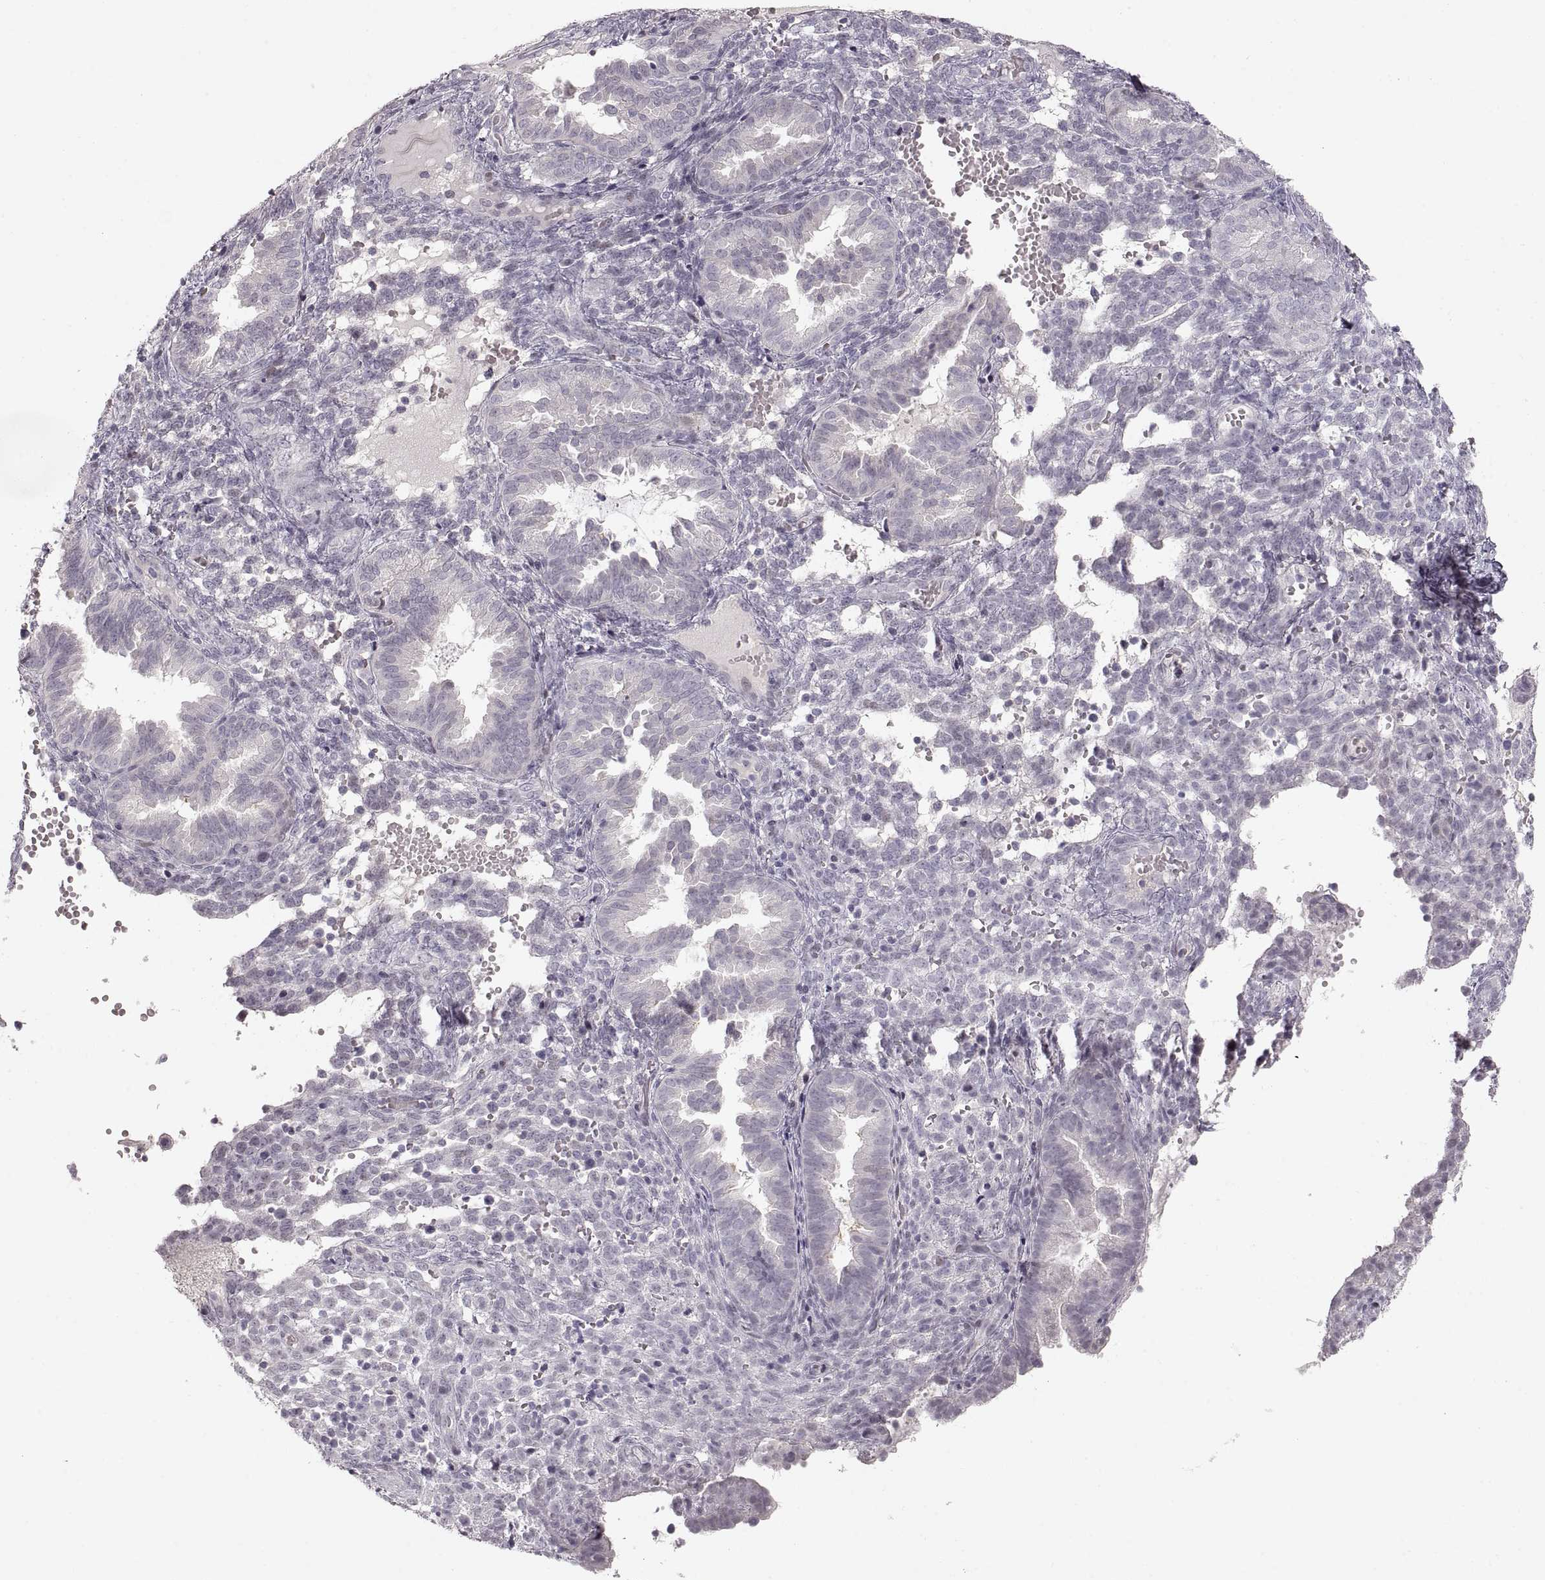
{"staining": {"intensity": "negative", "quantity": "none", "location": "none"}, "tissue": "endometrium", "cell_type": "Cells in endometrial stroma", "image_type": "normal", "snomed": [{"axis": "morphology", "description": "Normal tissue, NOS"}, {"axis": "topography", "description": "Endometrium"}], "caption": "Immunohistochemistry (IHC) of unremarkable human endometrium exhibits no staining in cells in endometrial stroma. Brightfield microscopy of IHC stained with DAB (brown) and hematoxylin (blue), captured at high magnification.", "gene": "PCSK2", "patient": {"sex": "female", "age": 42}}